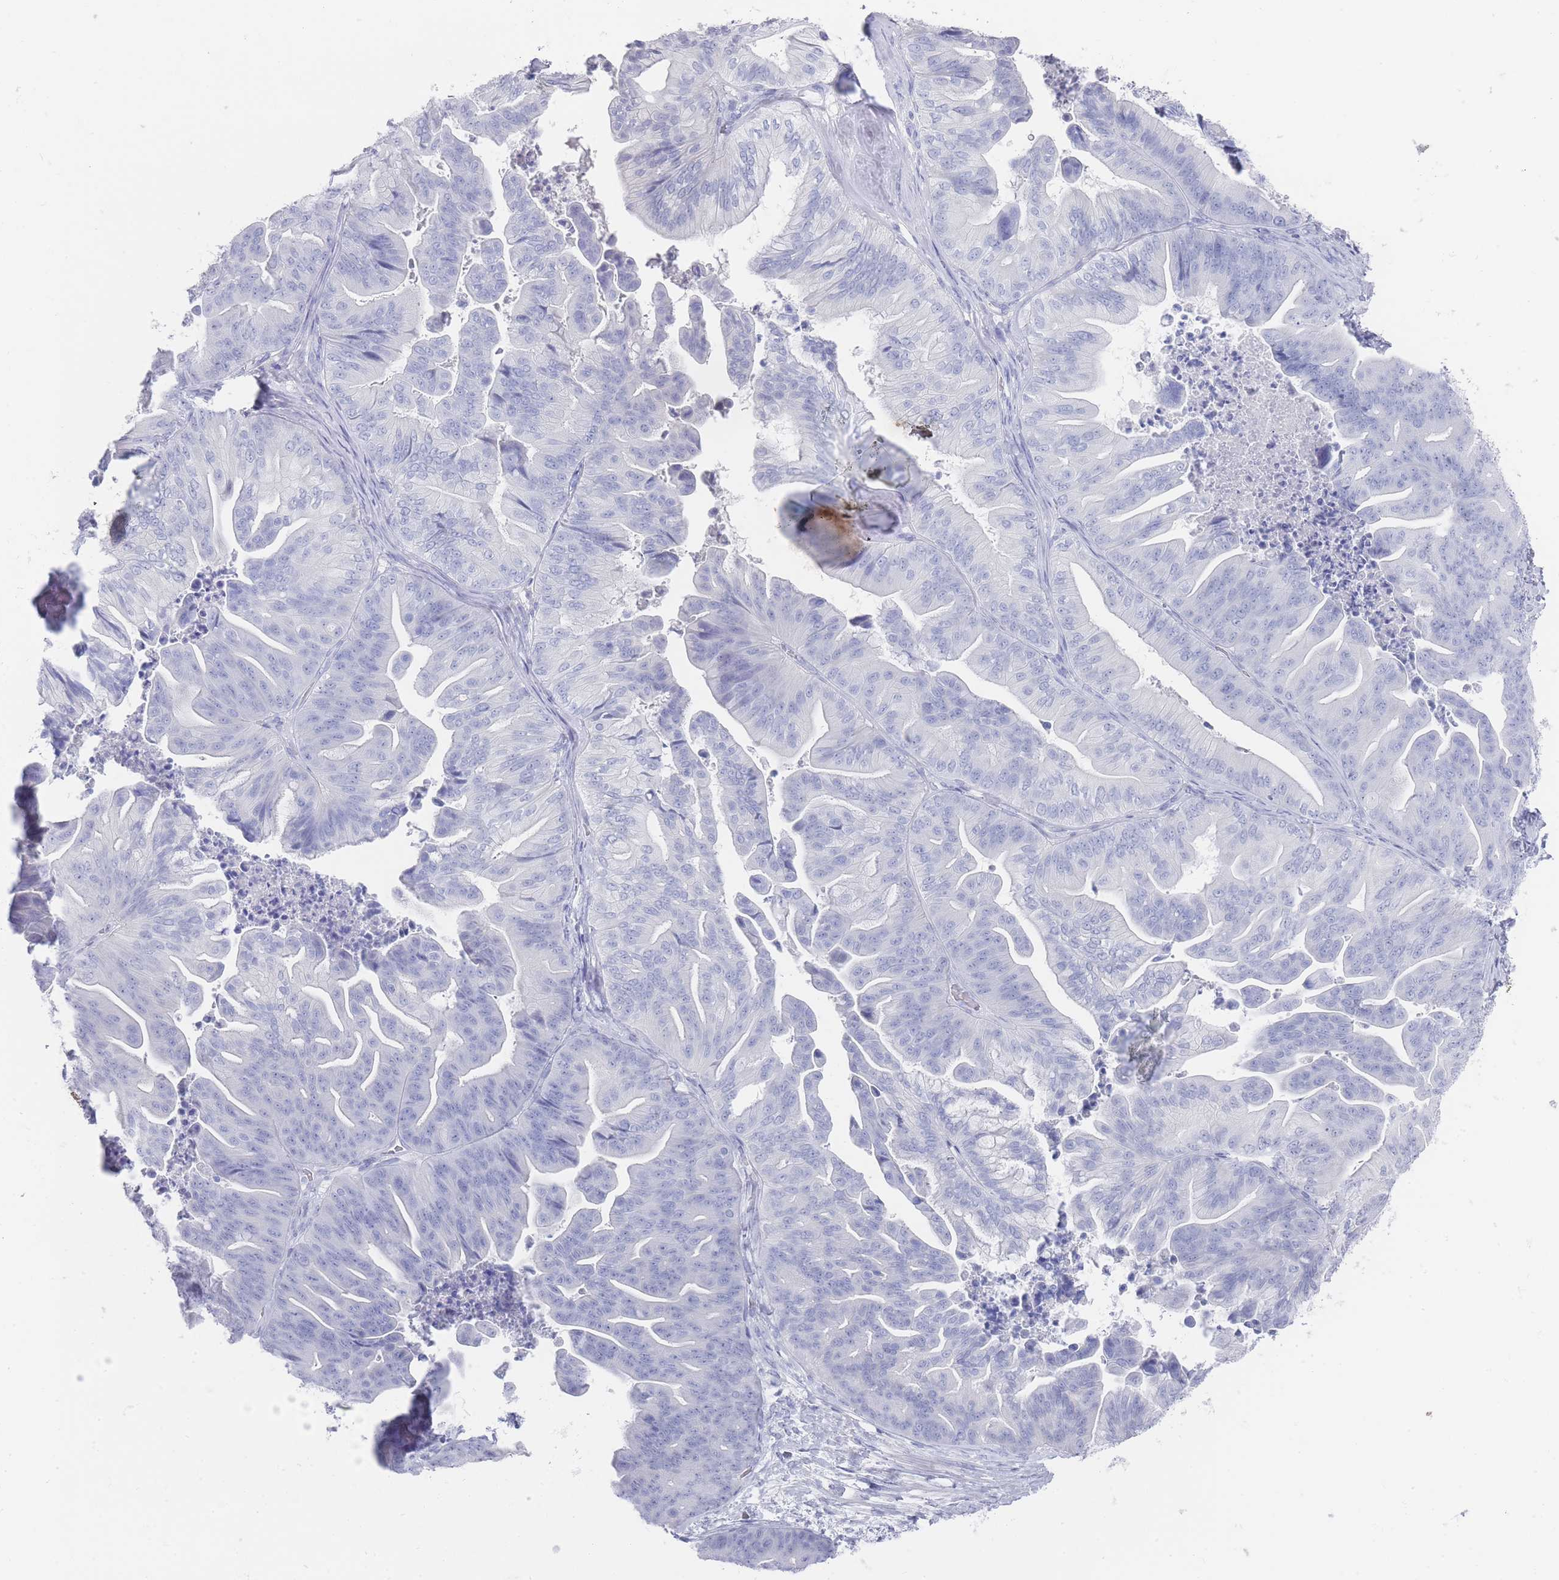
{"staining": {"intensity": "negative", "quantity": "none", "location": "none"}, "tissue": "ovarian cancer", "cell_type": "Tumor cells", "image_type": "cancer", "snomed": [{"axis": "morphology", "description": "Cystadenocarcinoma, mucinous, NOS"}, {"axis": "topography", "description": "Ovary"}], "caption": "The IHC micrograph has no significant positivity in tumor cells of ovarian cancer tissue. (Brightfield microscopy of DAB immunohistochemistry (IHC) at high magnification).", "gene": "RAB2B", "patient": {"sex": "female", "age": 67}}